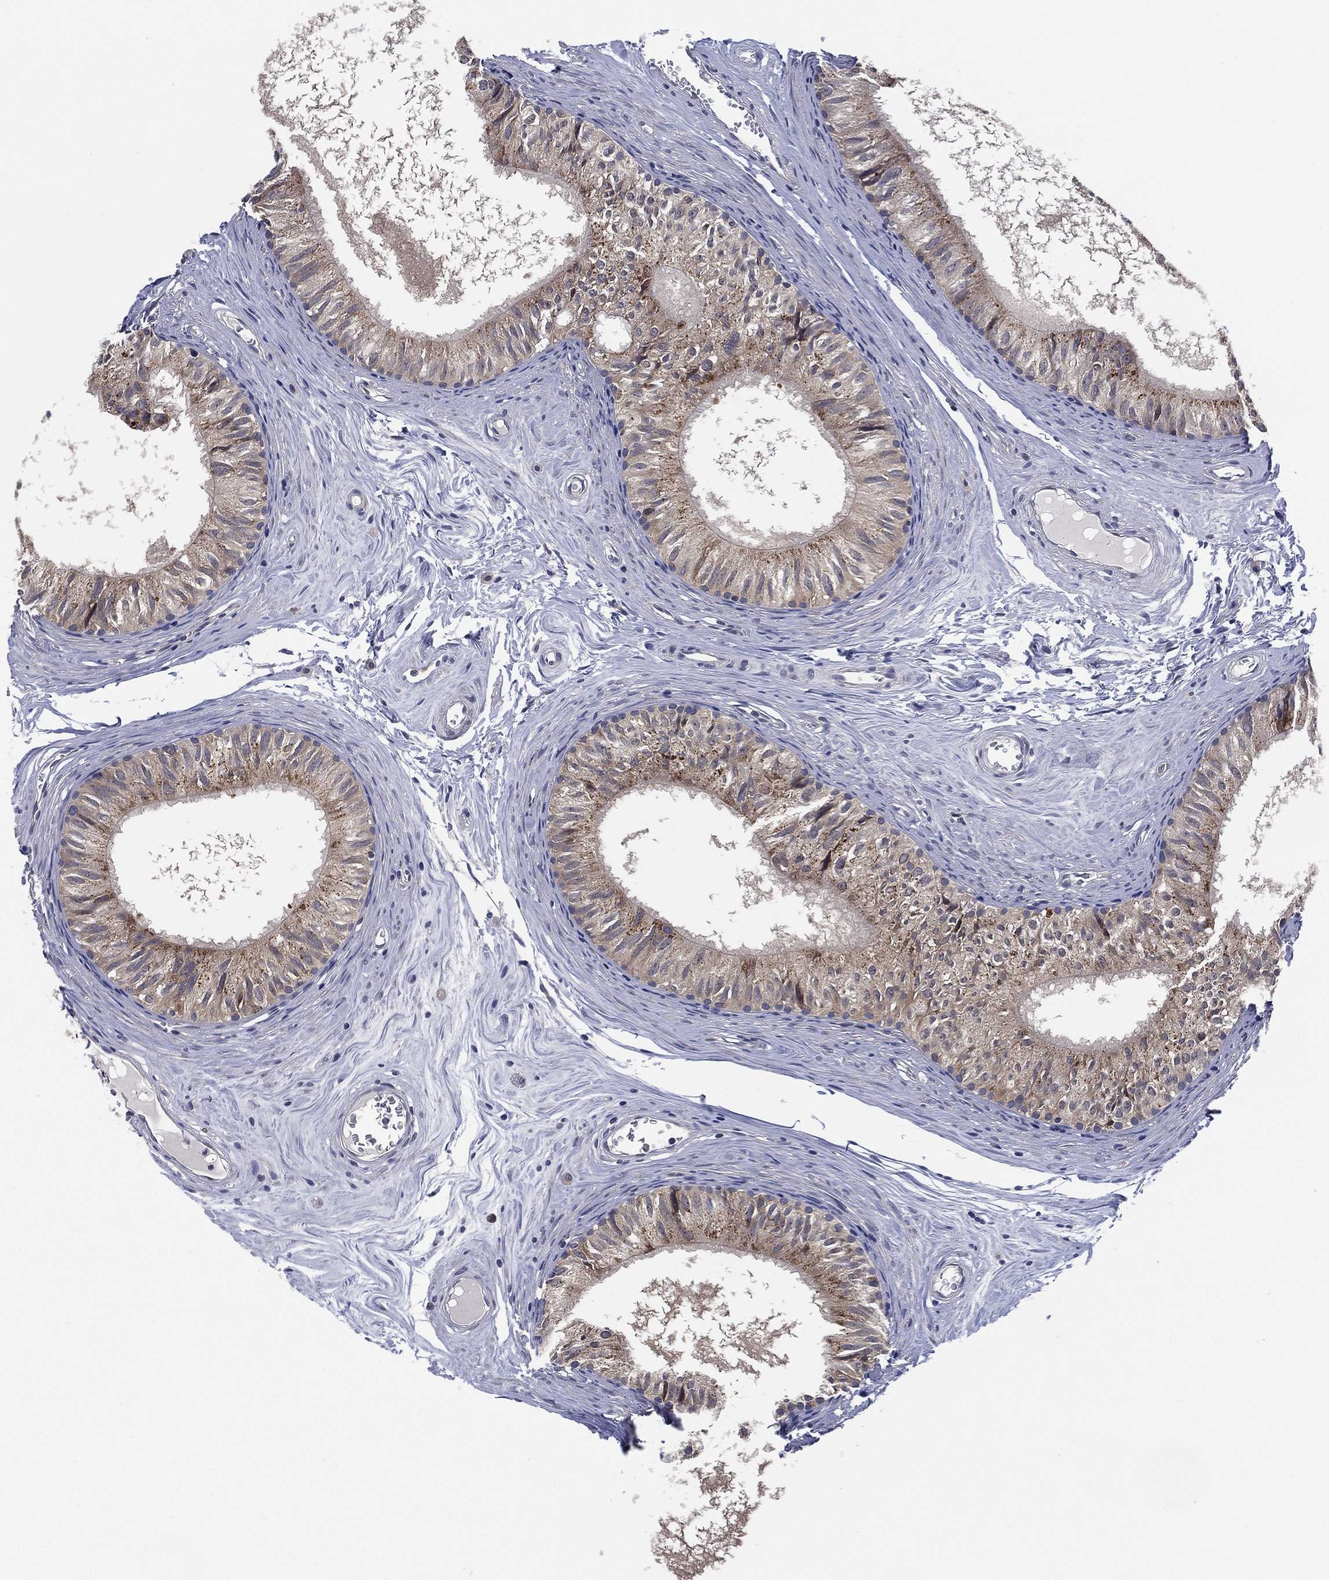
{"staining": {"intensity": "weak", "quantity": "<25%", "location": "cytoplasmic/membranous"}, "tissue": "epididymis", "cell_type": "Glandular cells", "image_type": "normal", "snomed": [{"axis": "morphology", "description": "Normal tissue, NOS"}, {"axis": "topography", "description": "Epididymis"}], "caption": "DAB (3,3'-diaminobenzidine) immunohistochemical staining of normal human epididymis demonstrates no significant staining in glandular cells.", "gene": "SELENOO", "patient": {"sex": "male", "age": 52}}